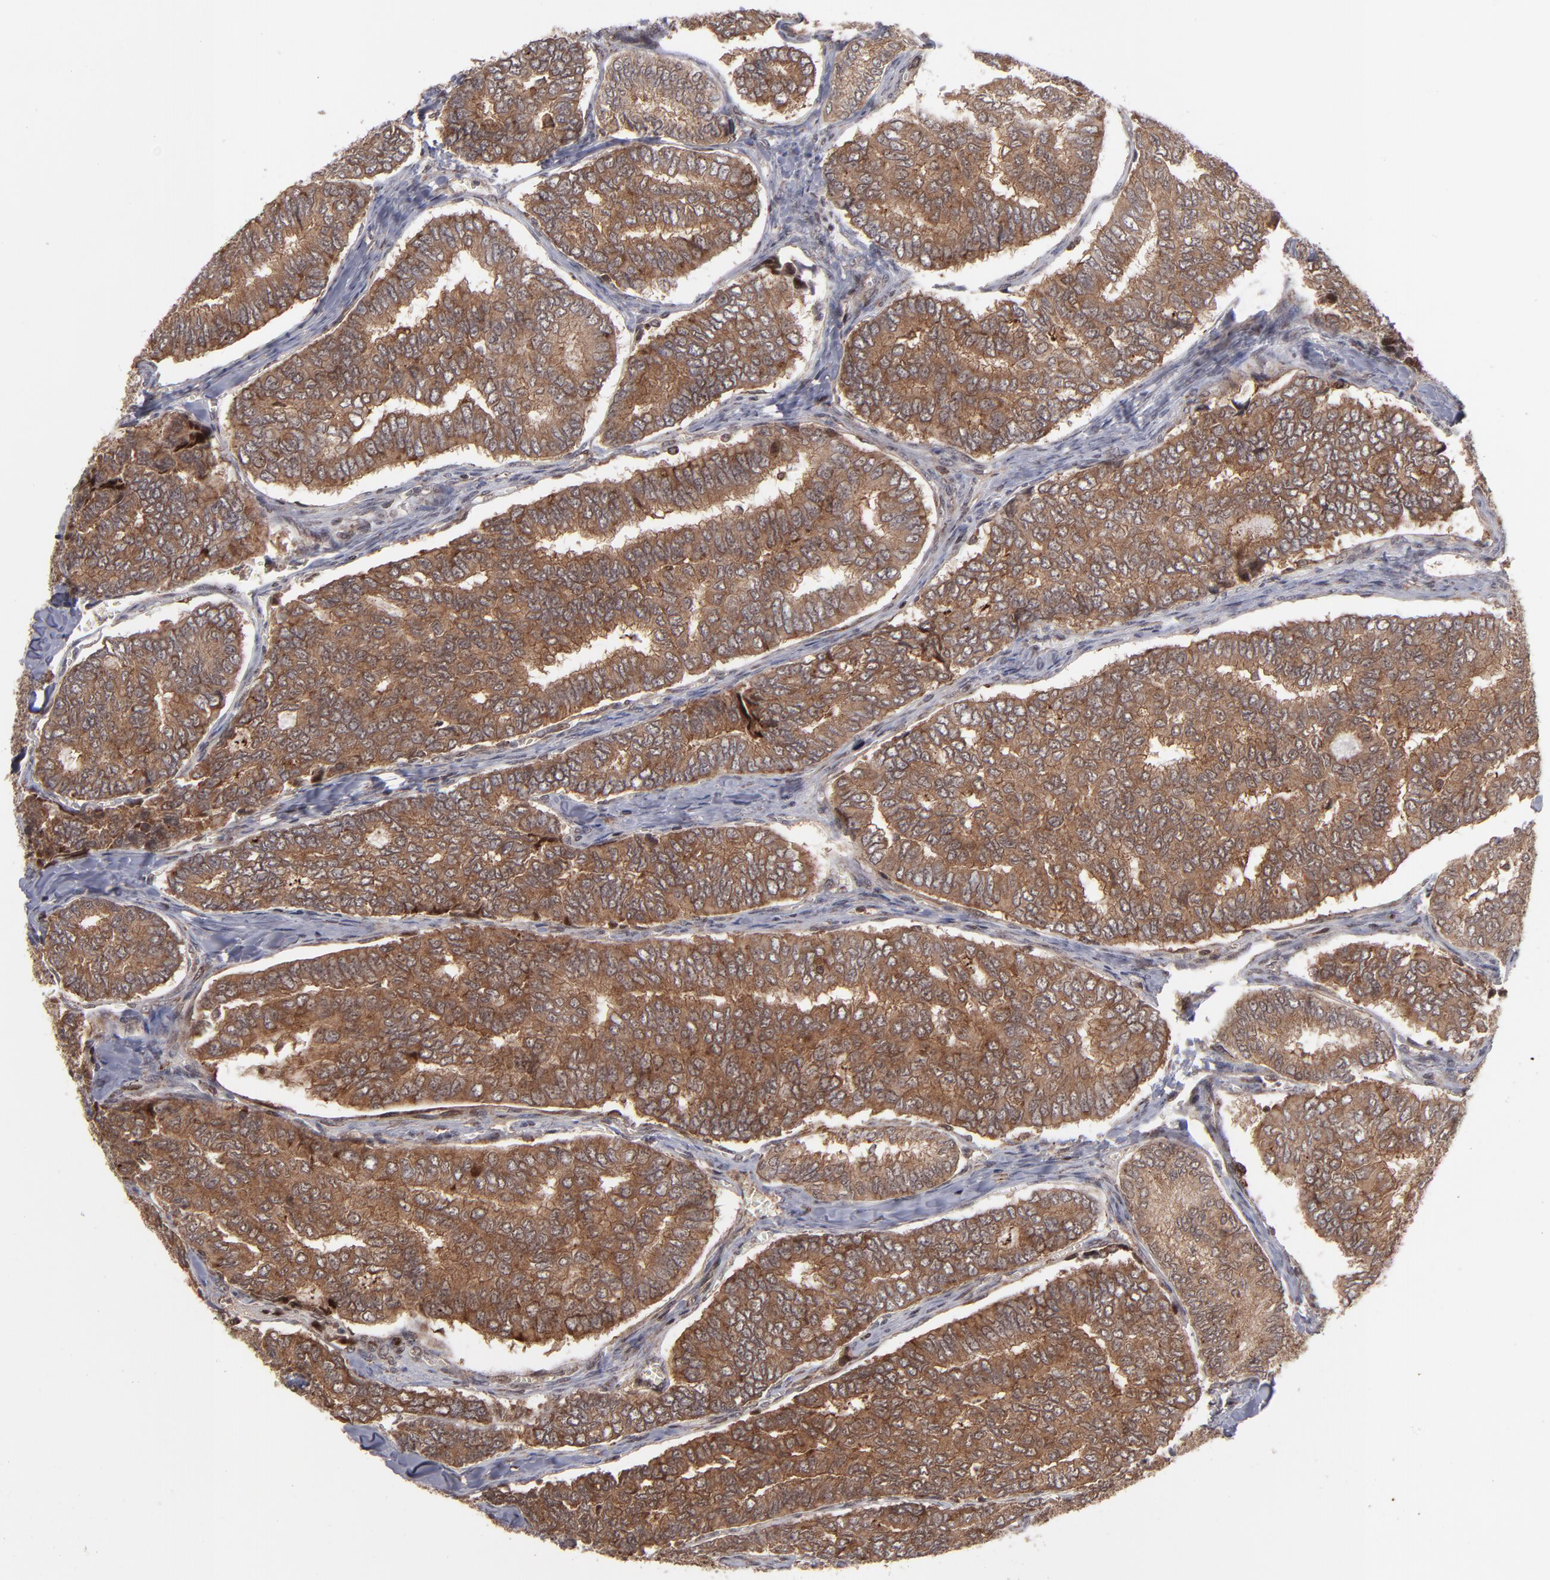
{"staining": {"intensity": "strong", "quantity": ">75%", "location": "cytoplasmic/membranous,nuclear"}, "tissue": "thyroid cancer", "cell_type": "Tumor cells", "image_type": "cancer", "snomed": [{"axis": "morphology", "description": "Papillary adenocarcinoma, NOS"}, {"axis": "topography", "description": "Thyroid gland"}], "caption": "DAB immunohistochemical staining of human papillary adenocarcinoma (thyroid) demonstrates strong cytoplasmic/membranous and nuclear protein positivity in approximately >75% of tumor cells.", "gene": "RGS6", "patient": {"sex": "female", "age": 35}}